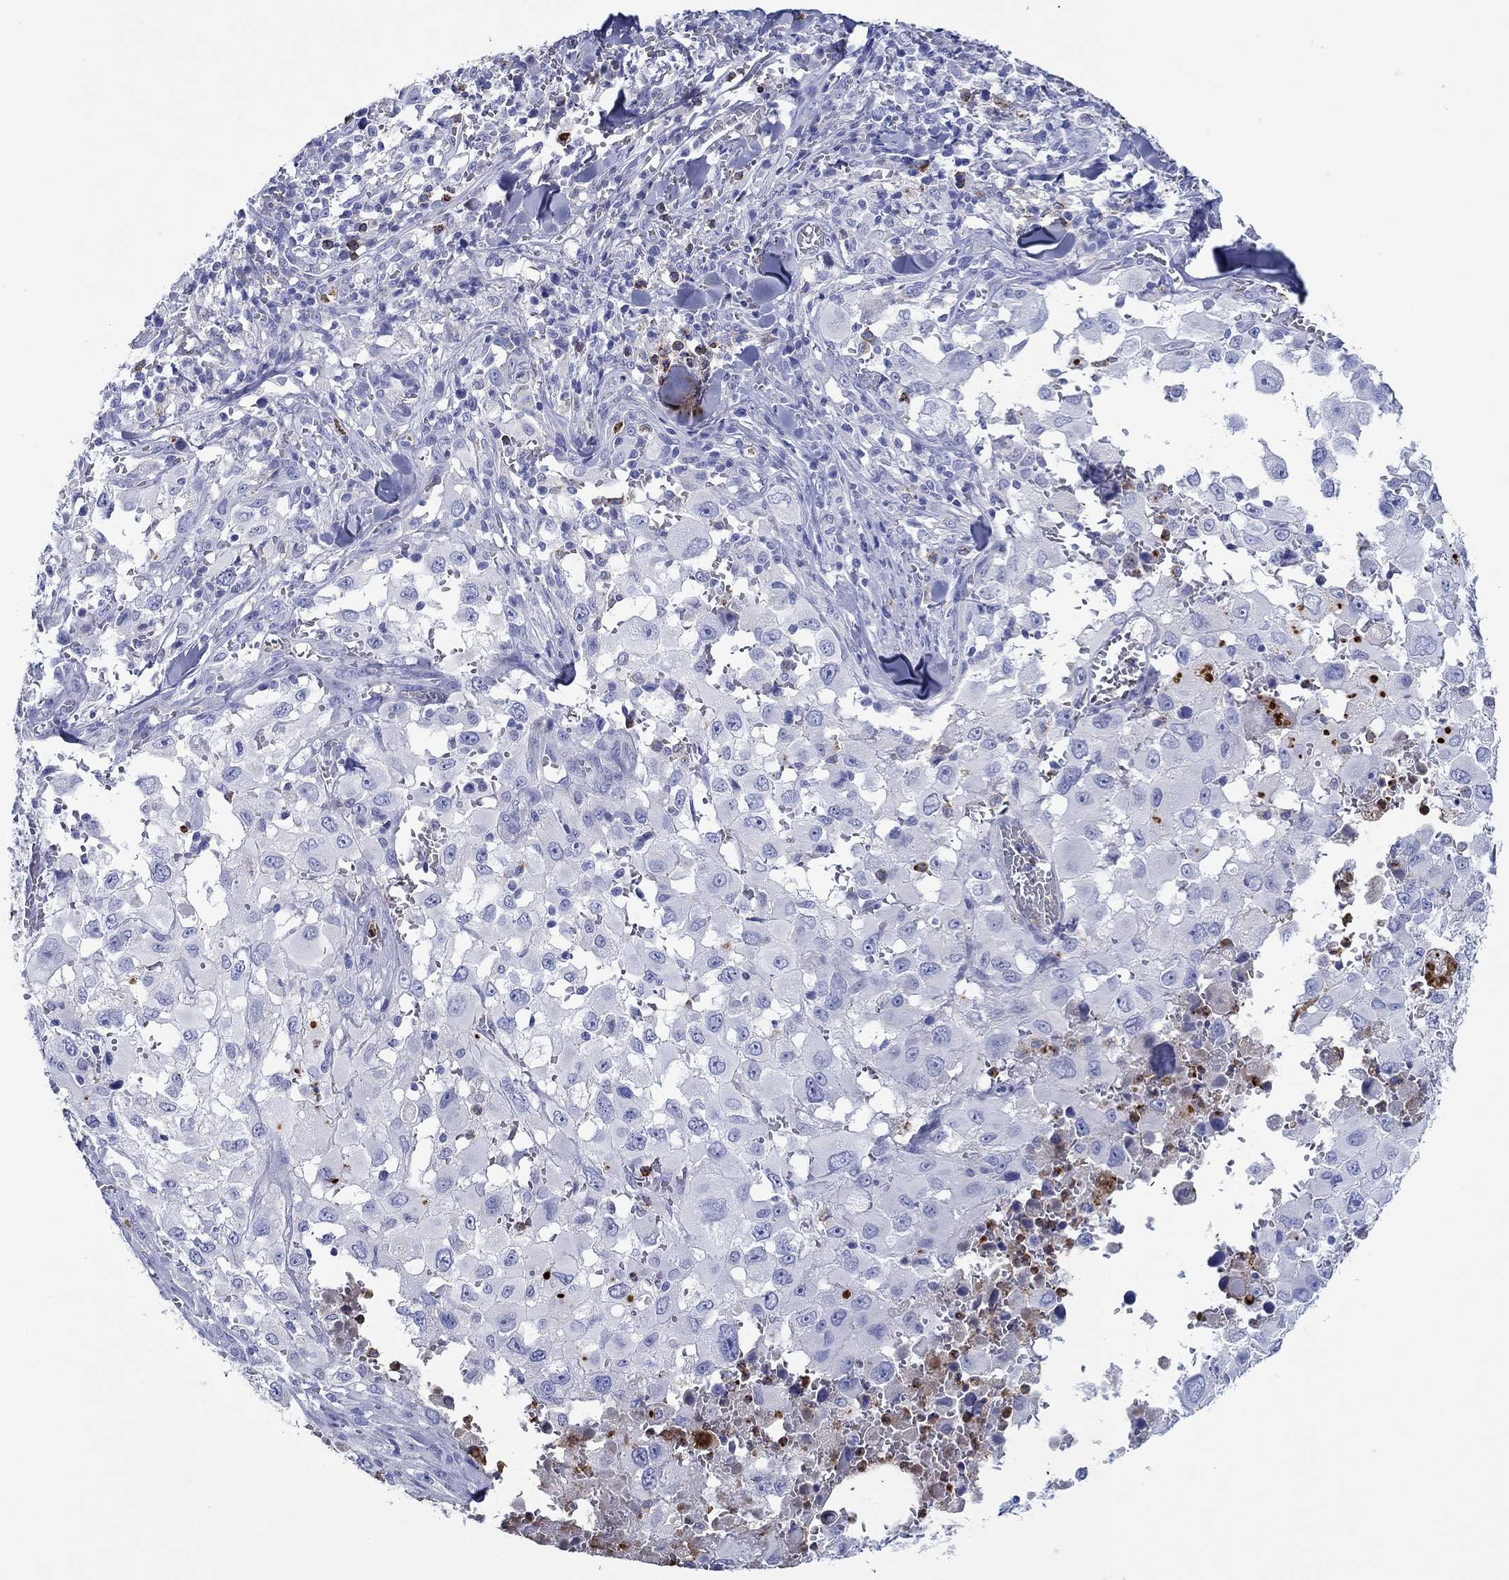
{"staining": {"intensity": "negative", "quantity": "none", "location": "none"}, "tissue": "melanoma", "cell_type": "Tumor cells", "image_type": "cancer", "snomed": [{"axis": "morphology", "description": "Malignant melanoma, Metastatic site"}, {"axis": "topography", "description": "Lymph node"}], "caption": "This micrograph is of malignant melanoma (metastatic site) stained with IHC to label a protein in brown with the nuclei are counter-stained blue. There is no expression in tumor cells. Nuclei are stained in blue.", "gene": "EPX", "patient": {"sex": "male", "age": 50}}